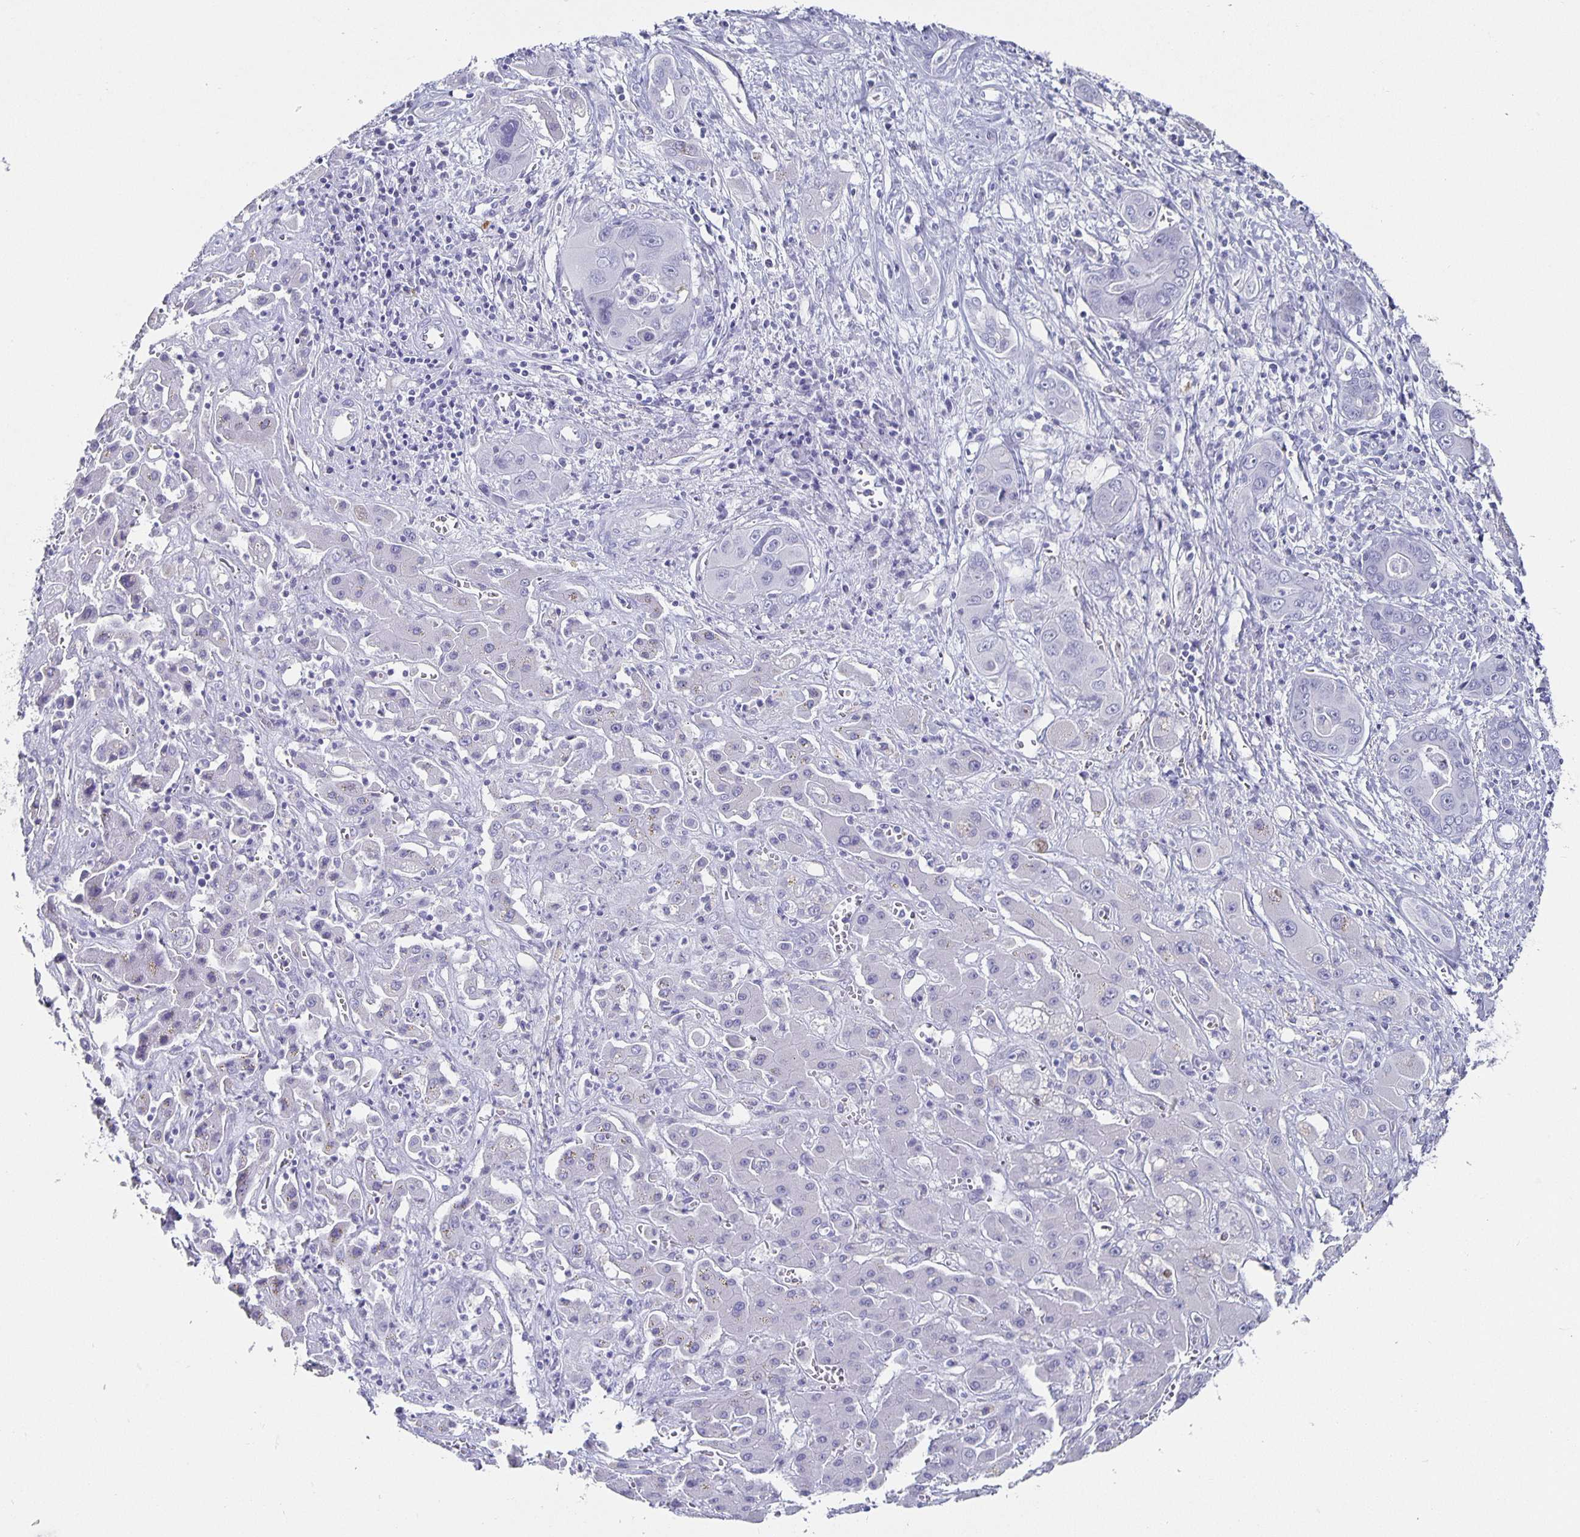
{"staining": {"intensity": "negative", "quantity": "none", "location": "none"}, "tissue": "liver cancer", "cell_type": "Tumor cells", "image_type": "cancer", "snomed": [{"axis": "morphology", "description": "Cholangiocarcinoma"}, {"axis": "topography", "description": "Liver"}], "caption": "An image of human liver cholangiocarcinoma is negative for staining in tumor cells.", "gene": "CHGA", "patient": {"sex": "male", "age": 67}}